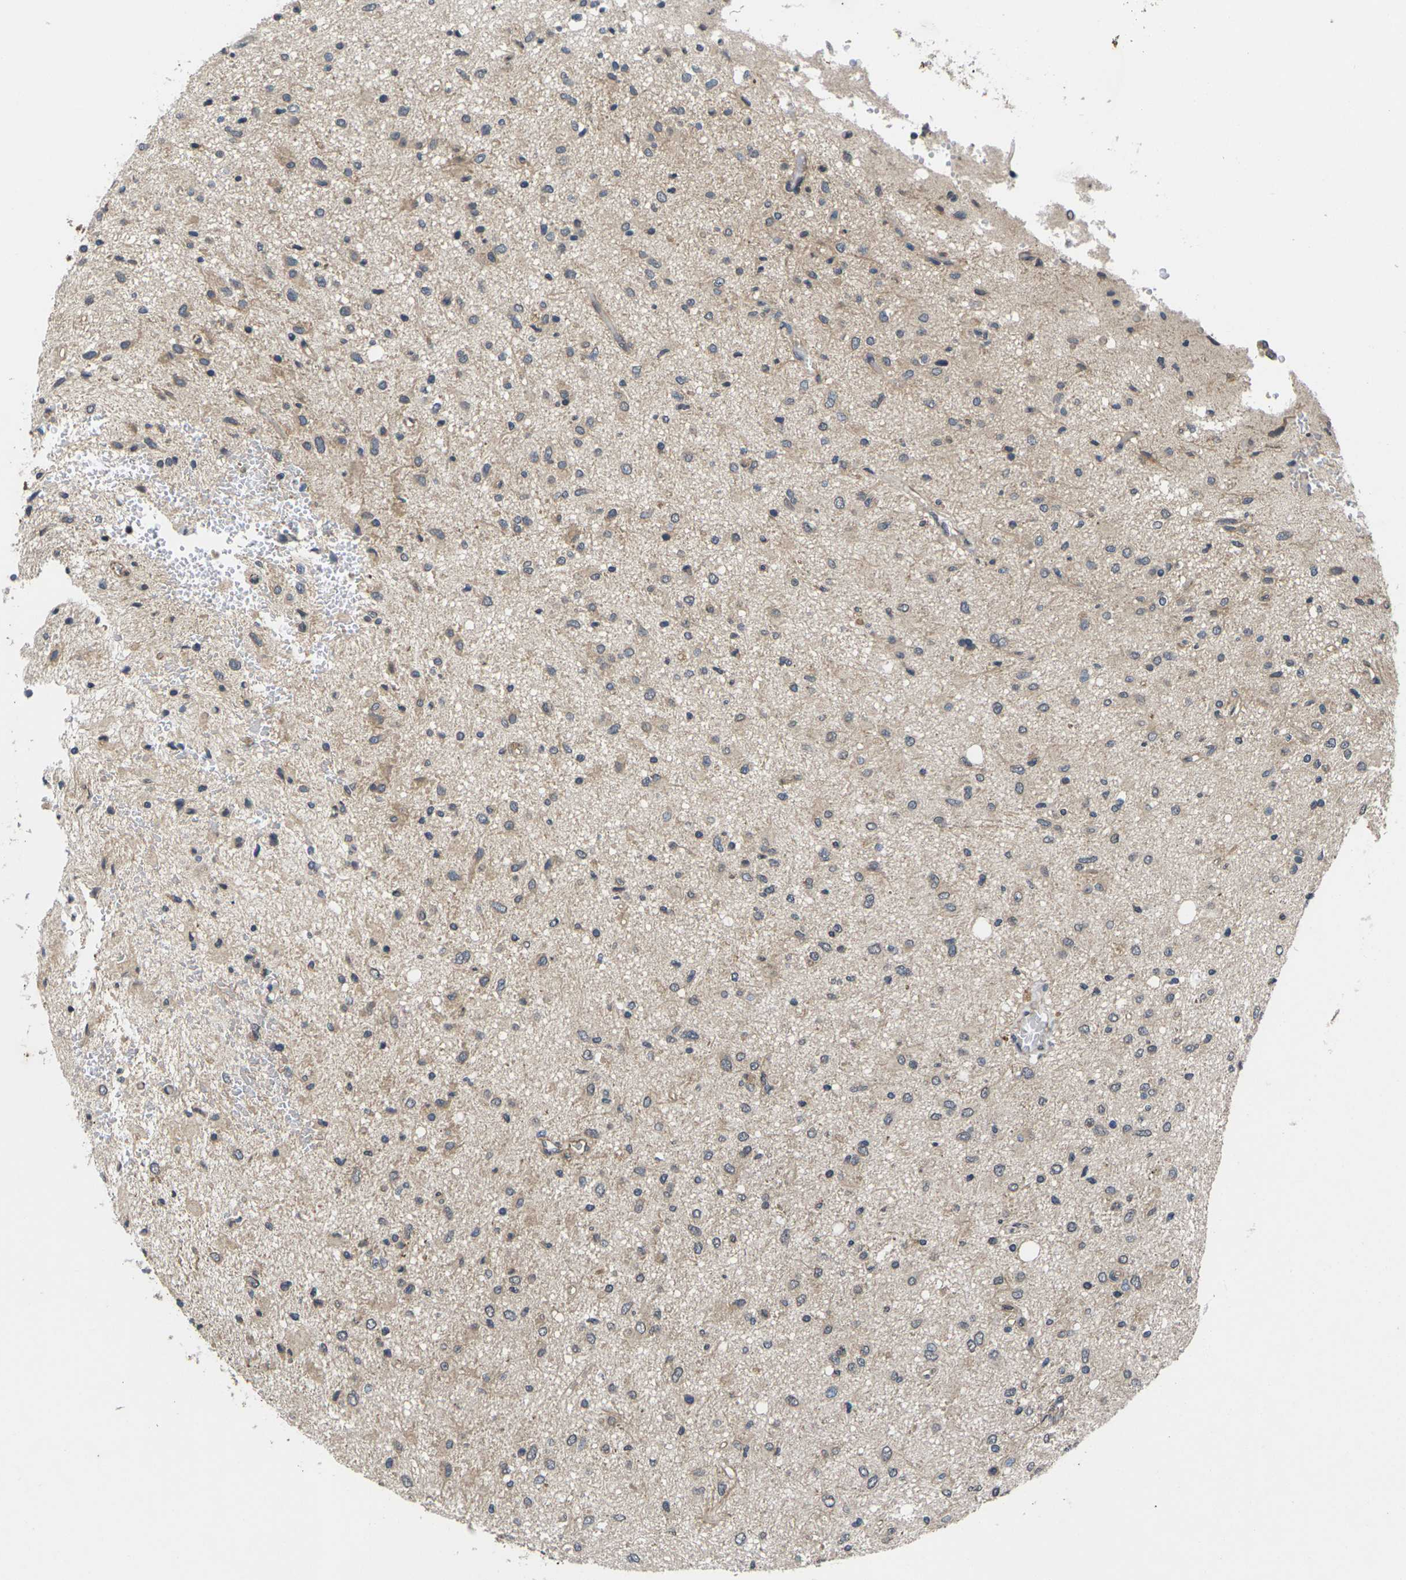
{"staining": {"intensity": "weak", "quantity": "25%-75%", "location": "cytoplasmic/membranous"}, "tissue": "glioma", "cell_type": "Tumor cells", "image_type": "cancer", "snomed": [{"axis": "morphology", "description": "Glioma, malignant, Low grade"}, {"axis": "topography", "description": "Brain"}], "caption": "Brown immunohistochemical staining in low-grade glioma (malignant) exhibits weak cytoplasmic/membranous expression in about 25%-75% of tumor cells.", "gene": "DKK2", "patient": {"sex": "male", "age": 77}}